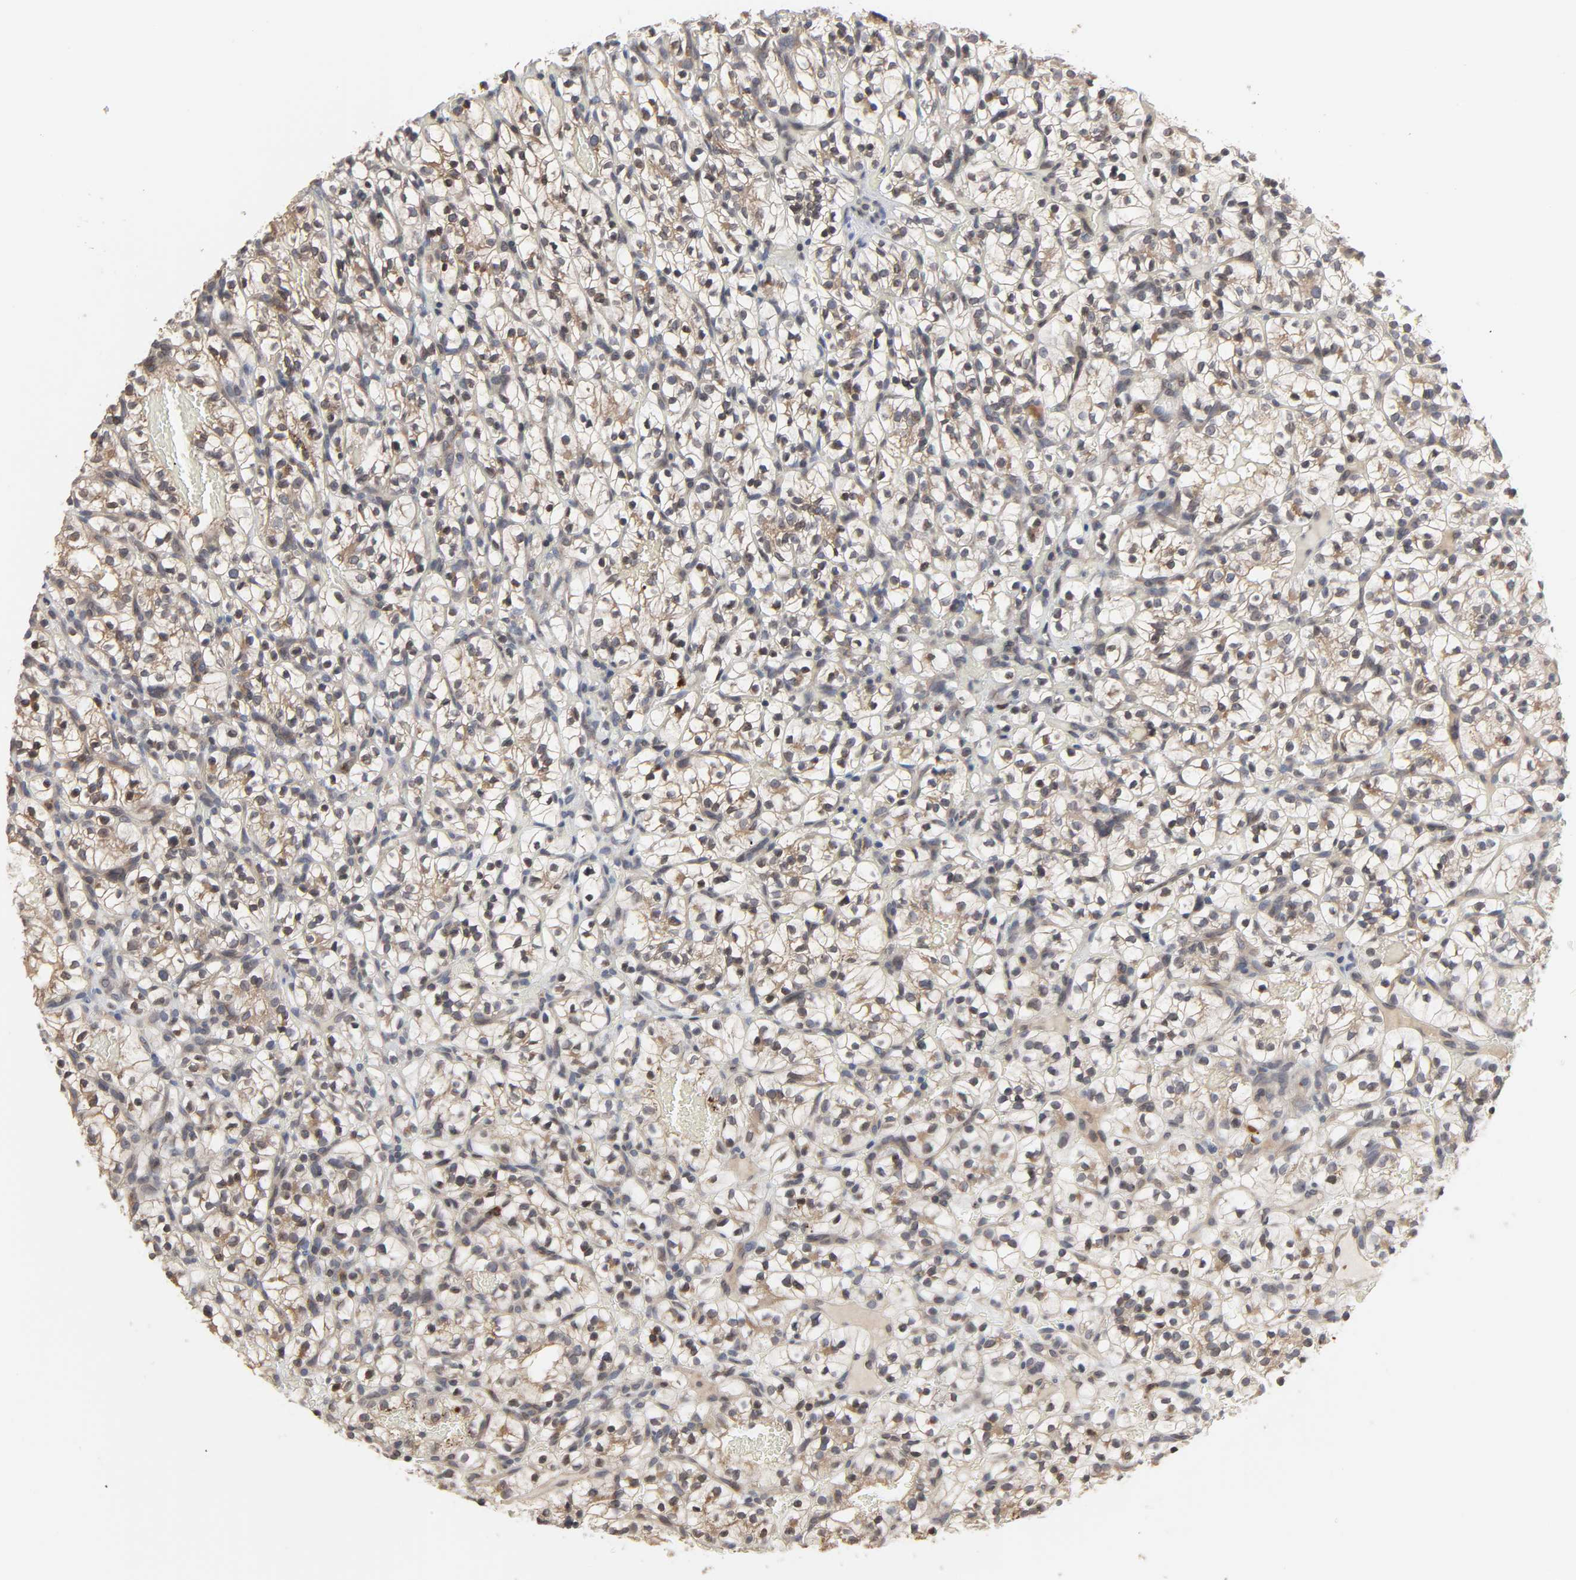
{"staining": {"intensity": "moderate", "quantity": "25%-75%", "location": "cytoplasmic/membranous,nuclear"}, "tissue": "renal cancer", "cell_type": "Tumor cells", "image_type": "cancer", "snomed": [{"axis": "morphology", "description": "Adenocarcinoma, NOS"}, {"axis": "topography", "description": "Kidney"}], "caption": "Protein expression analysis of human renal cancer (adenocarcinoma) reveals moderate cytoplasmic/membranous and nuclear staining in about 25%-75% of tumor cells.", "gene": "CCDC175", "patient": {"sex": "female", "age": 57}}